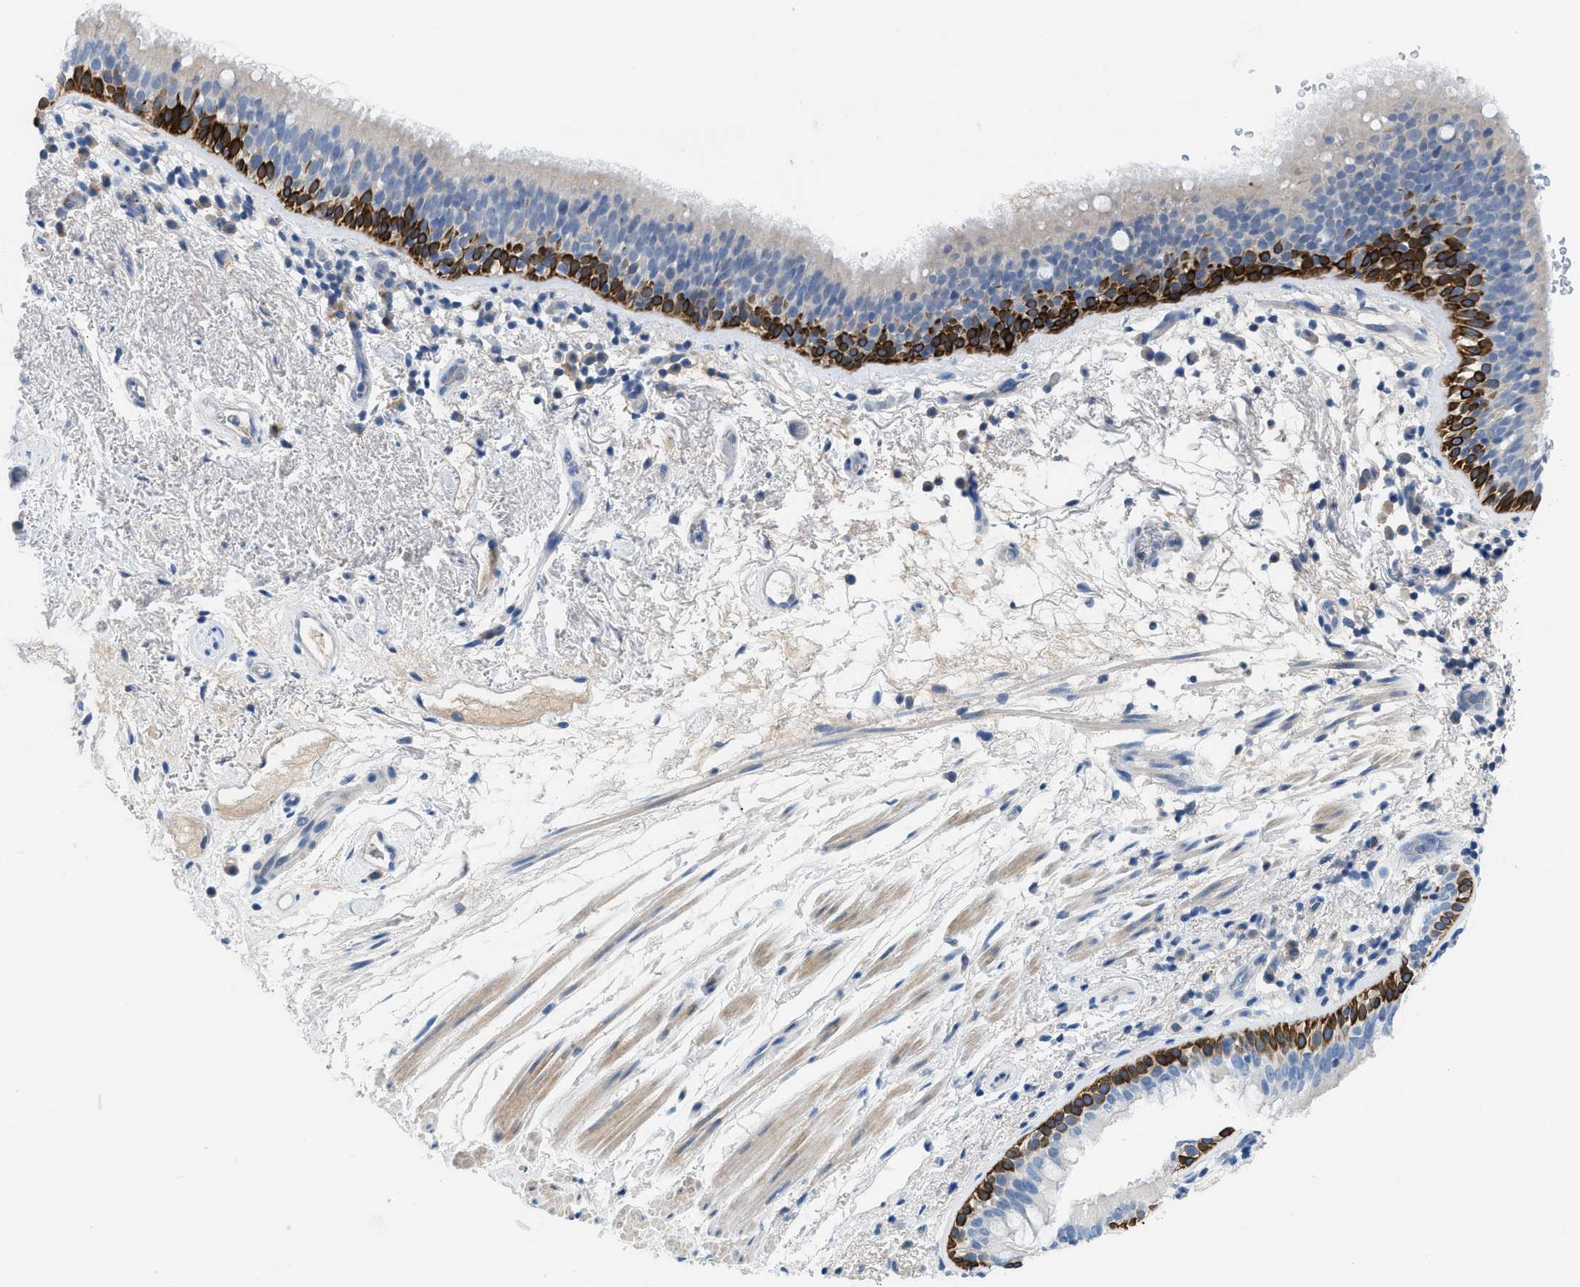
{"staining": {"intensity": "strong", "quantity": "<25%", "location": "cytoplasmic/membranous"}, "tissue": "bronchus", "cell_type": "Respiratory epithelial cells", "image_type": "normal", "snomed": [{"axis": "morphology", "description": "Normal tissue, NOS"}, {"axis": "morphology", "description": "Inflammation, NOS"}, {"axis": "topography", "description": "Cartilage tissue"}, {"axis": "topography", "description": "Bronchus"}], "caption": "Immunohistochemistry (IHC) micrograph of benign bronchus: bronchus stained using immunohistochemistry (IHC) reveals medium levels of strong protein expression localized specifically in the cytoplasmic/membranous of respiratory epithelial cells, appearing as a cytoplasmic/membranous brown color.", "gene": "SLC10A6", "patient": {"sex": "male", "age": 77}}